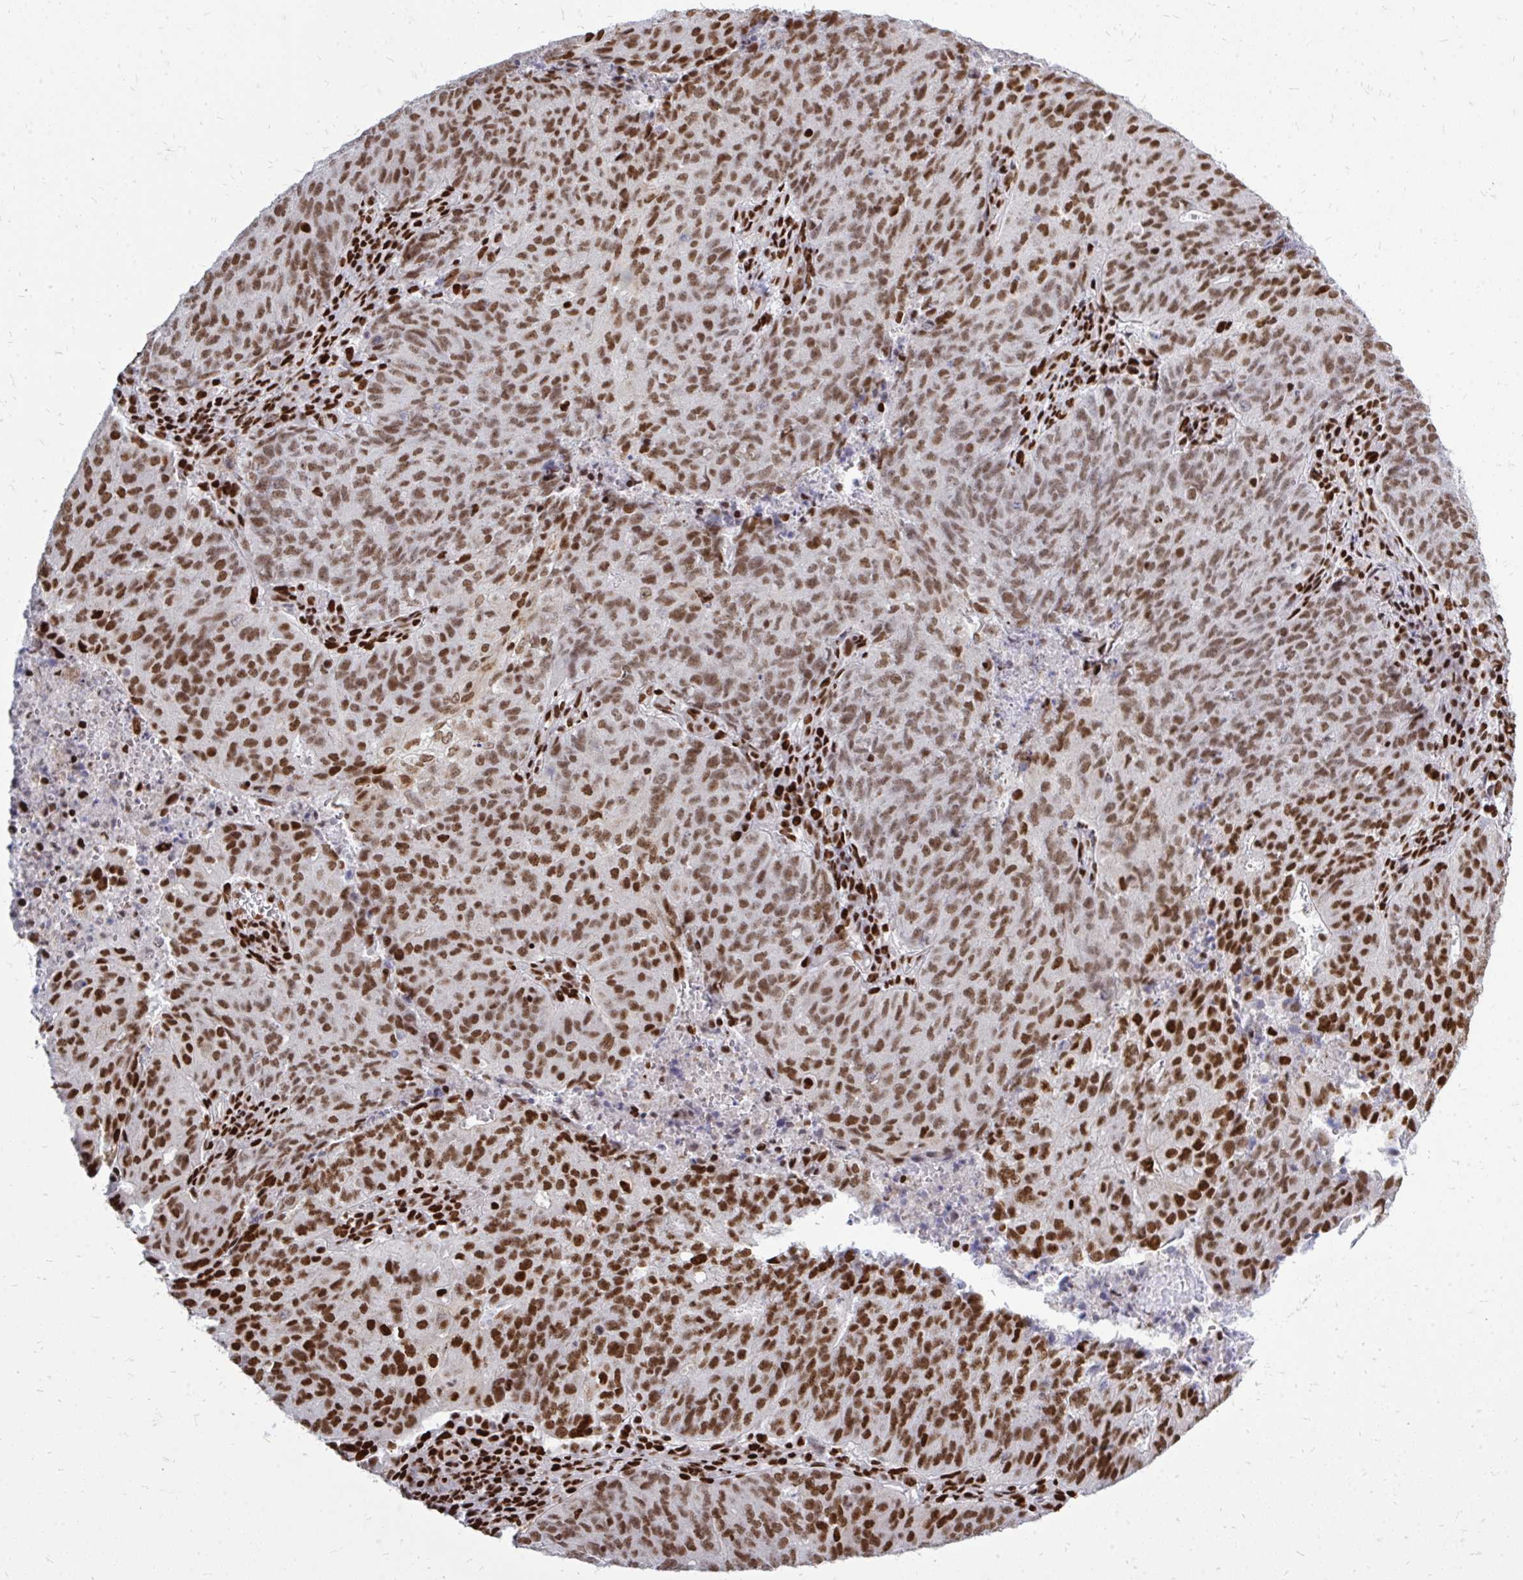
{"staining": {"intensity": "strong", "quantity": ">75%", "location": "nuclear"}, "tissue": "endometrial cancer", "cell_type": "Tumor cells", "image_type": "cancer", "snomed": [{"axis": "morphology", "description": "Adenocarcinoma, NOS"}, {"axis": "topography", "description": "Endometrium"}], "caption": "Immunohistochemistry (IHC) histopathology image of human endometrial cancer (adenocarcinoma) stained for a protein (brown), which shows high levels of strong nuclear positivity in approximately >75% of tumor cells.", "gene": "TBL1Y", "patient": {"sex": "female", "age": 82}}